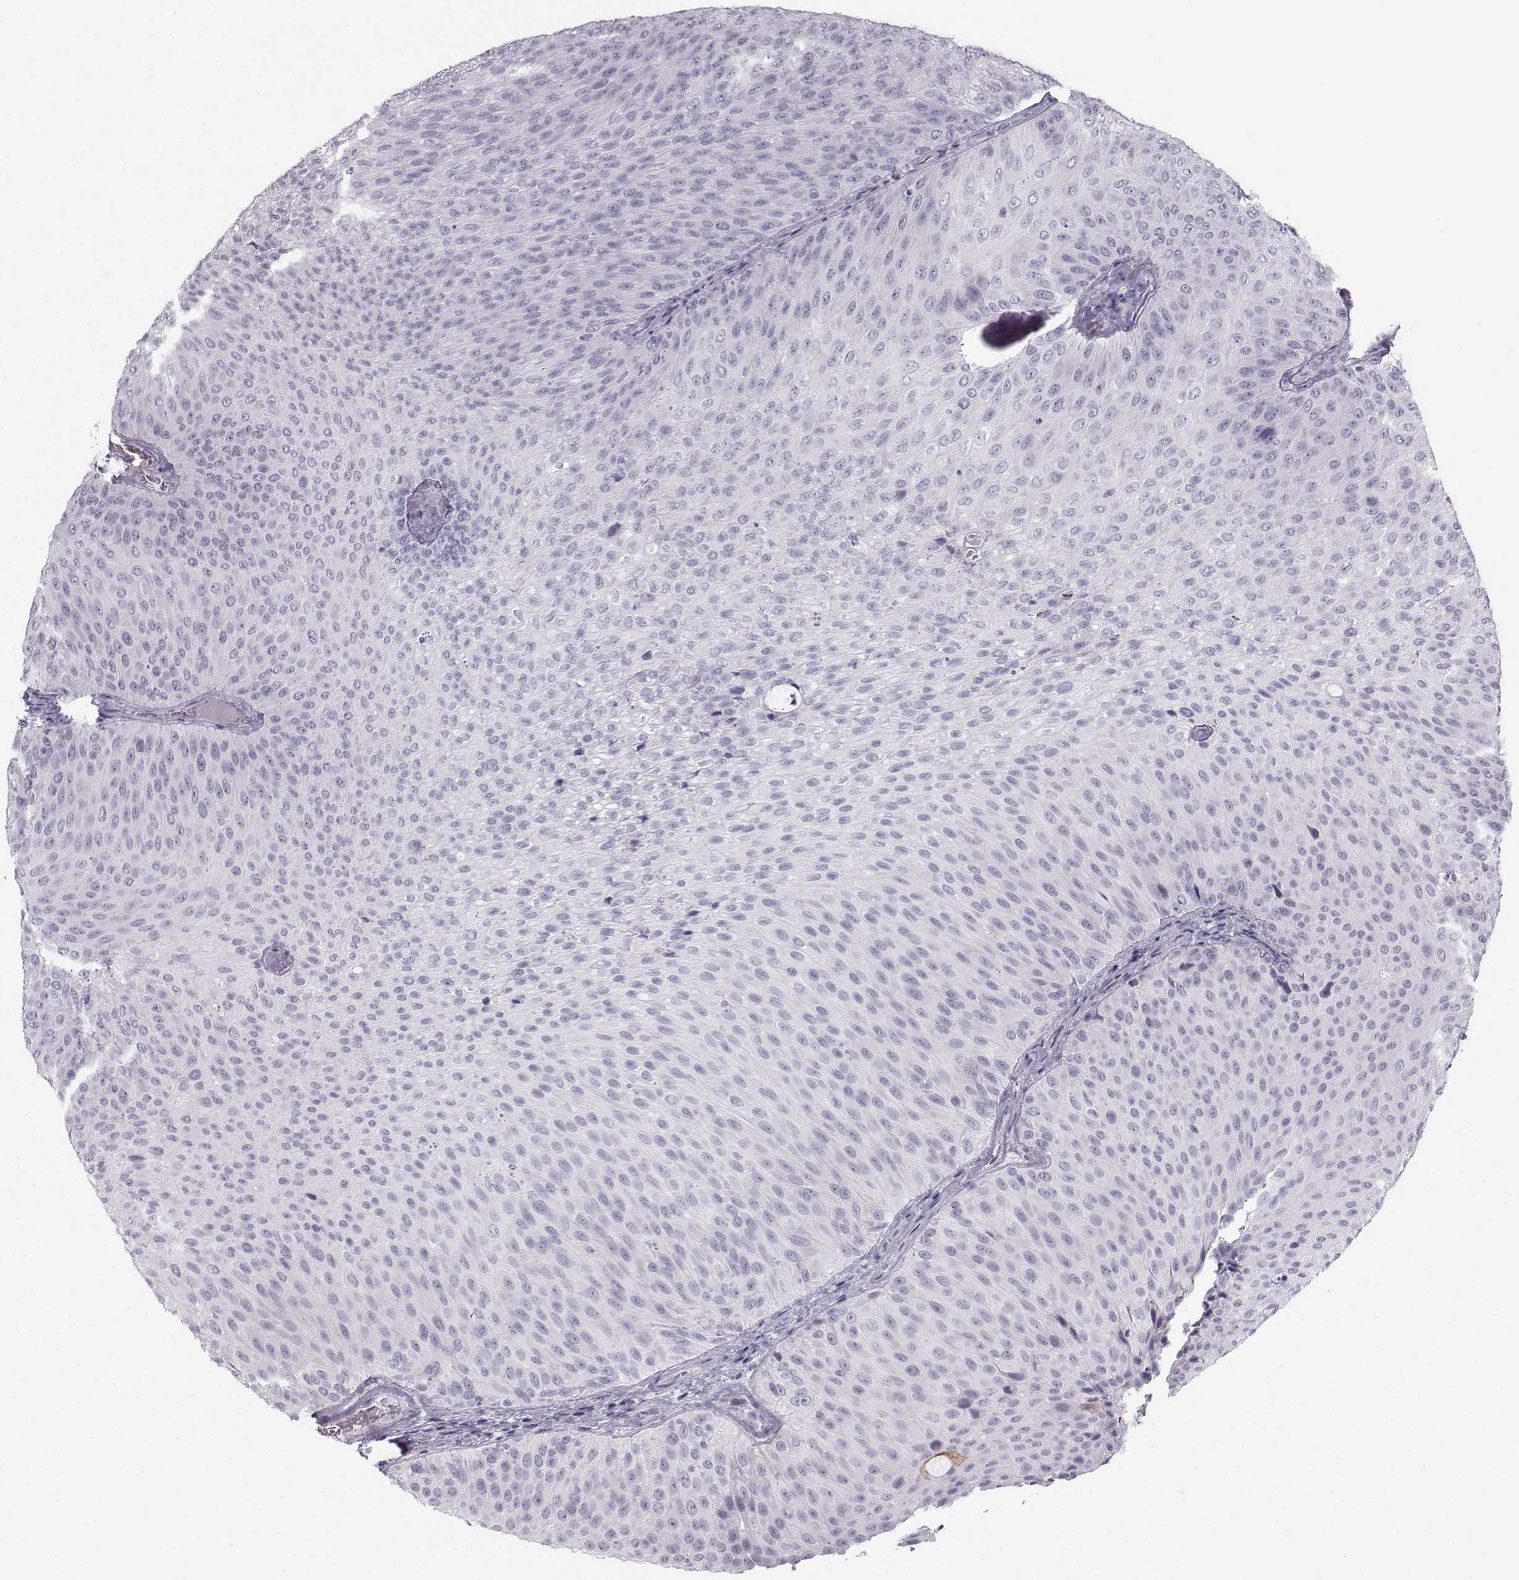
{"staining": {"intensity": "negative", "quantity": "none", "location": "none"}, "tissue": "urothelial cancer", "cell_type": "Tumor cells", "image_type": "cancer", "snomed": [{"axis": "morphology", "description": "Urothelial carcinoma, Low grade"}, {"axis": "topography", "description": "Urinary bladder"}], "caption": "Tumor cells show no significant protein expression in urothelial carcinoma (low-grade).", "gene": "CASR", "patient": {"sex": "male", "age": 78}}